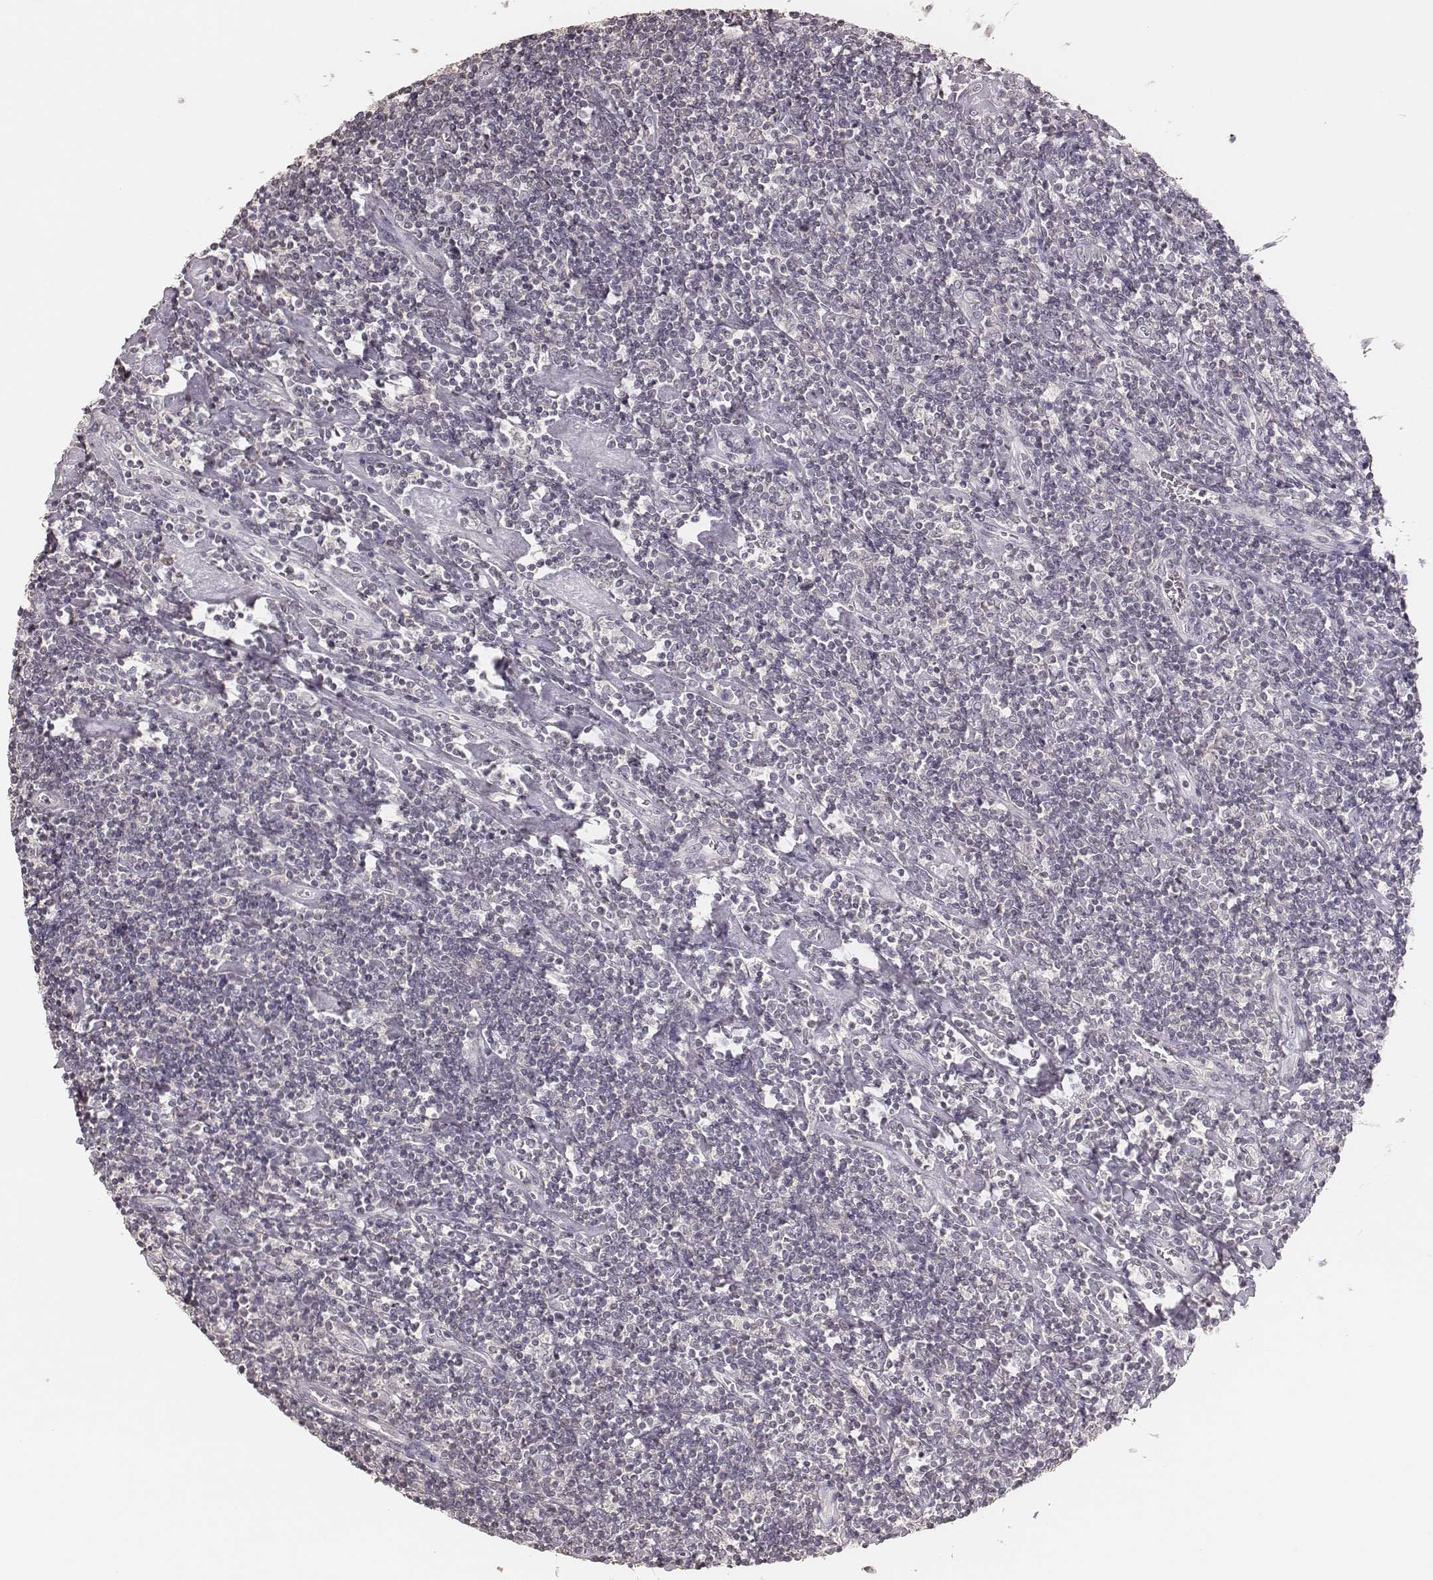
{"staining": {"intensity": "negative", "quantity": "none", "location": "none"}, "tissue": "lymphoma", "cell_type": "Tumor cells", "image_type": "cancer", "snomed": [{"axis": "morphology", "description": "Hodgkin's disease, NOS"}, {"axis": "topography", "description": "Lymph node"}], "caption": "Tumor cells are negative for brown protein staining in Hodgkin's disease.", "gene": "LY6K", "patient": {"sex": "male", "age": 40}}